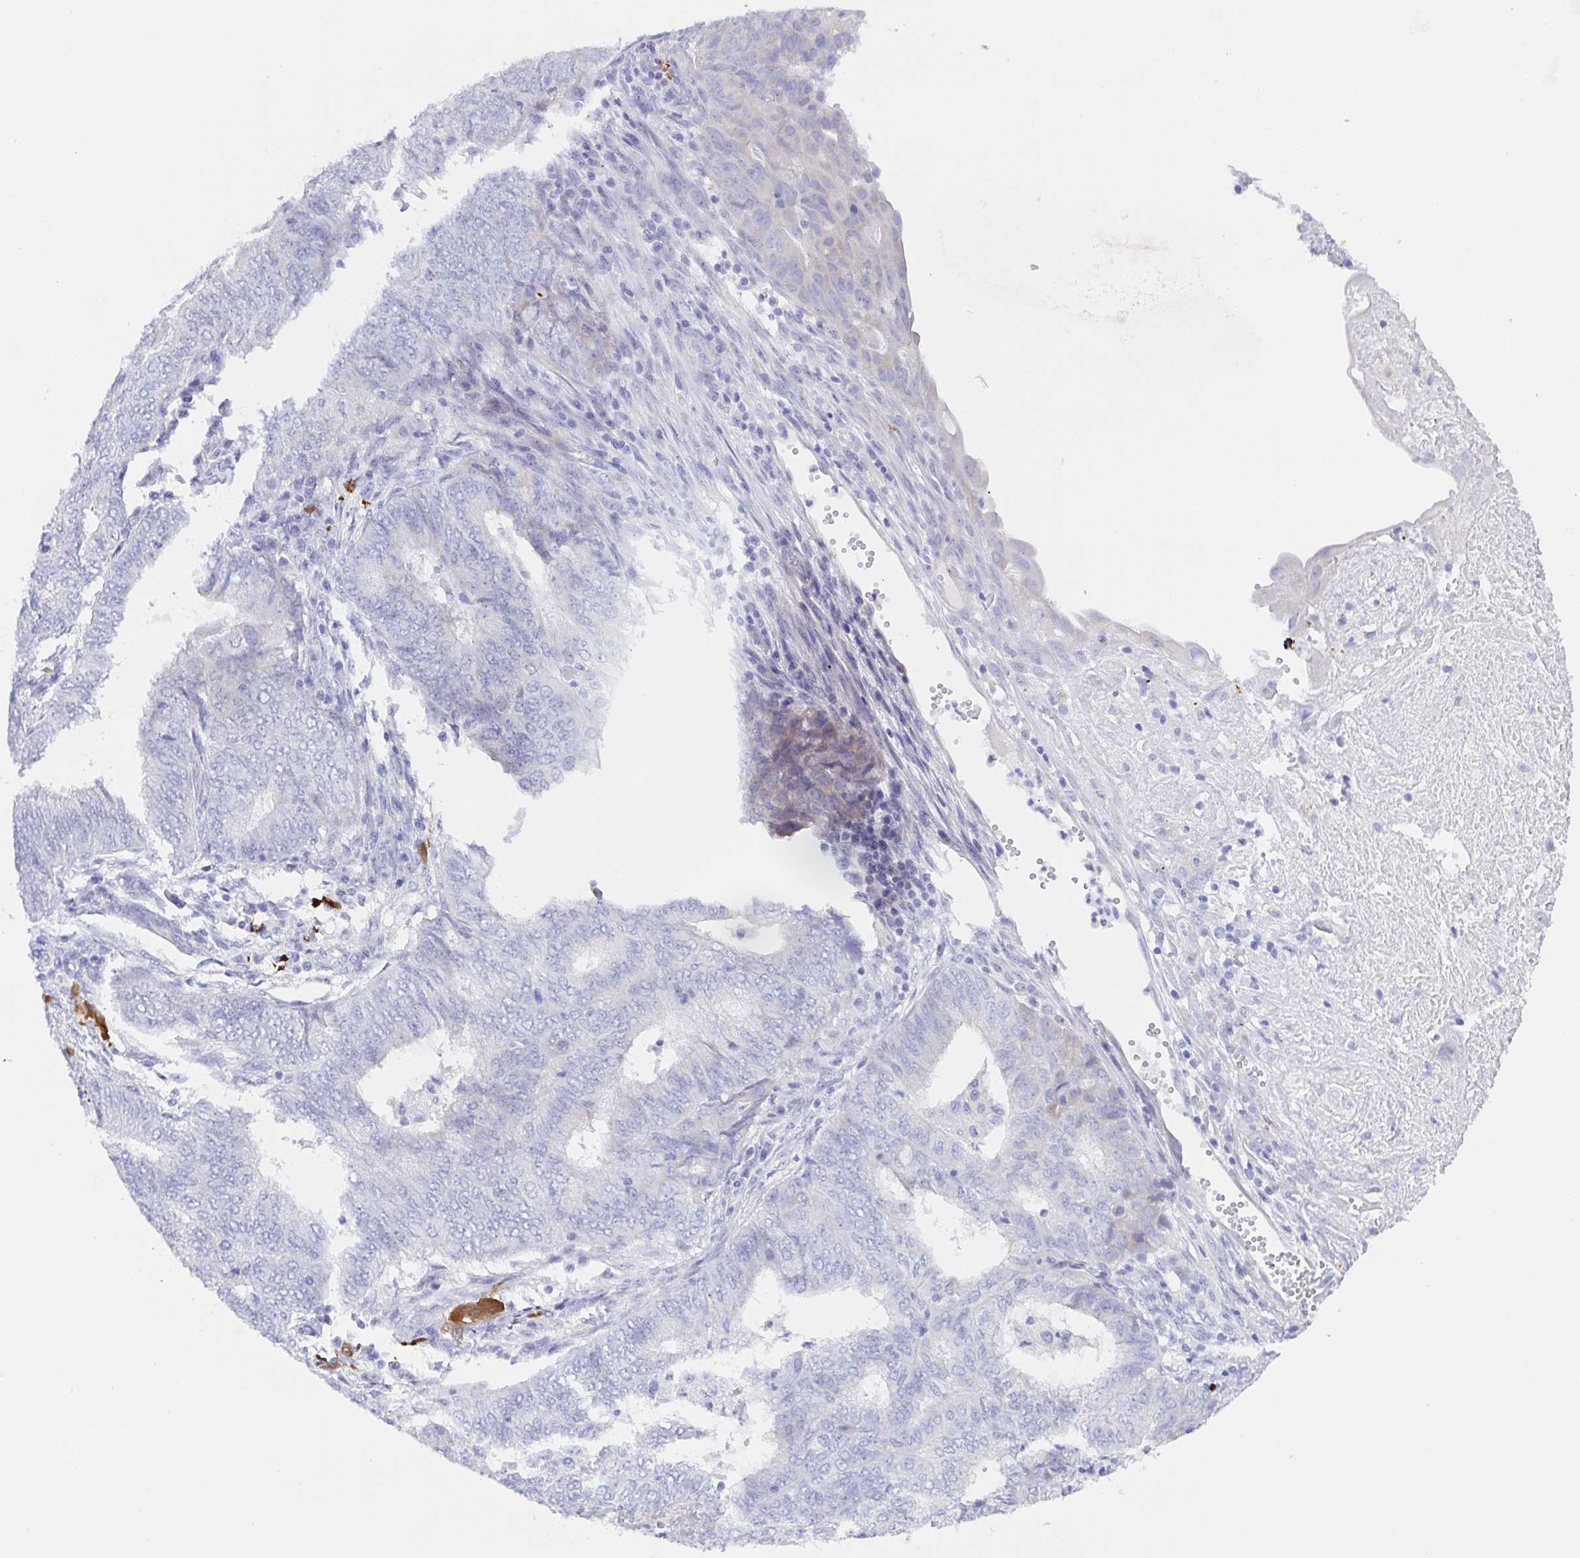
{"staining": {"intensity": "negative", "quantity": "none", "location": "none"}, "tissue": "endometrial cancer", "cell_type": "Tumor cells", "image_type": "cancer", "snomed": [{"axis": "morphology", "description": "Adenocarcinoma, NOS"}, {"axis": "topography", "description": "Endometrium"}], "caption": "Micrograph shows no protein expression in tumor cells of adenocarcinoma (endometrial) tissue.", "gene": "MUCL3", "patient": {"sex": "female", "age": 62}}